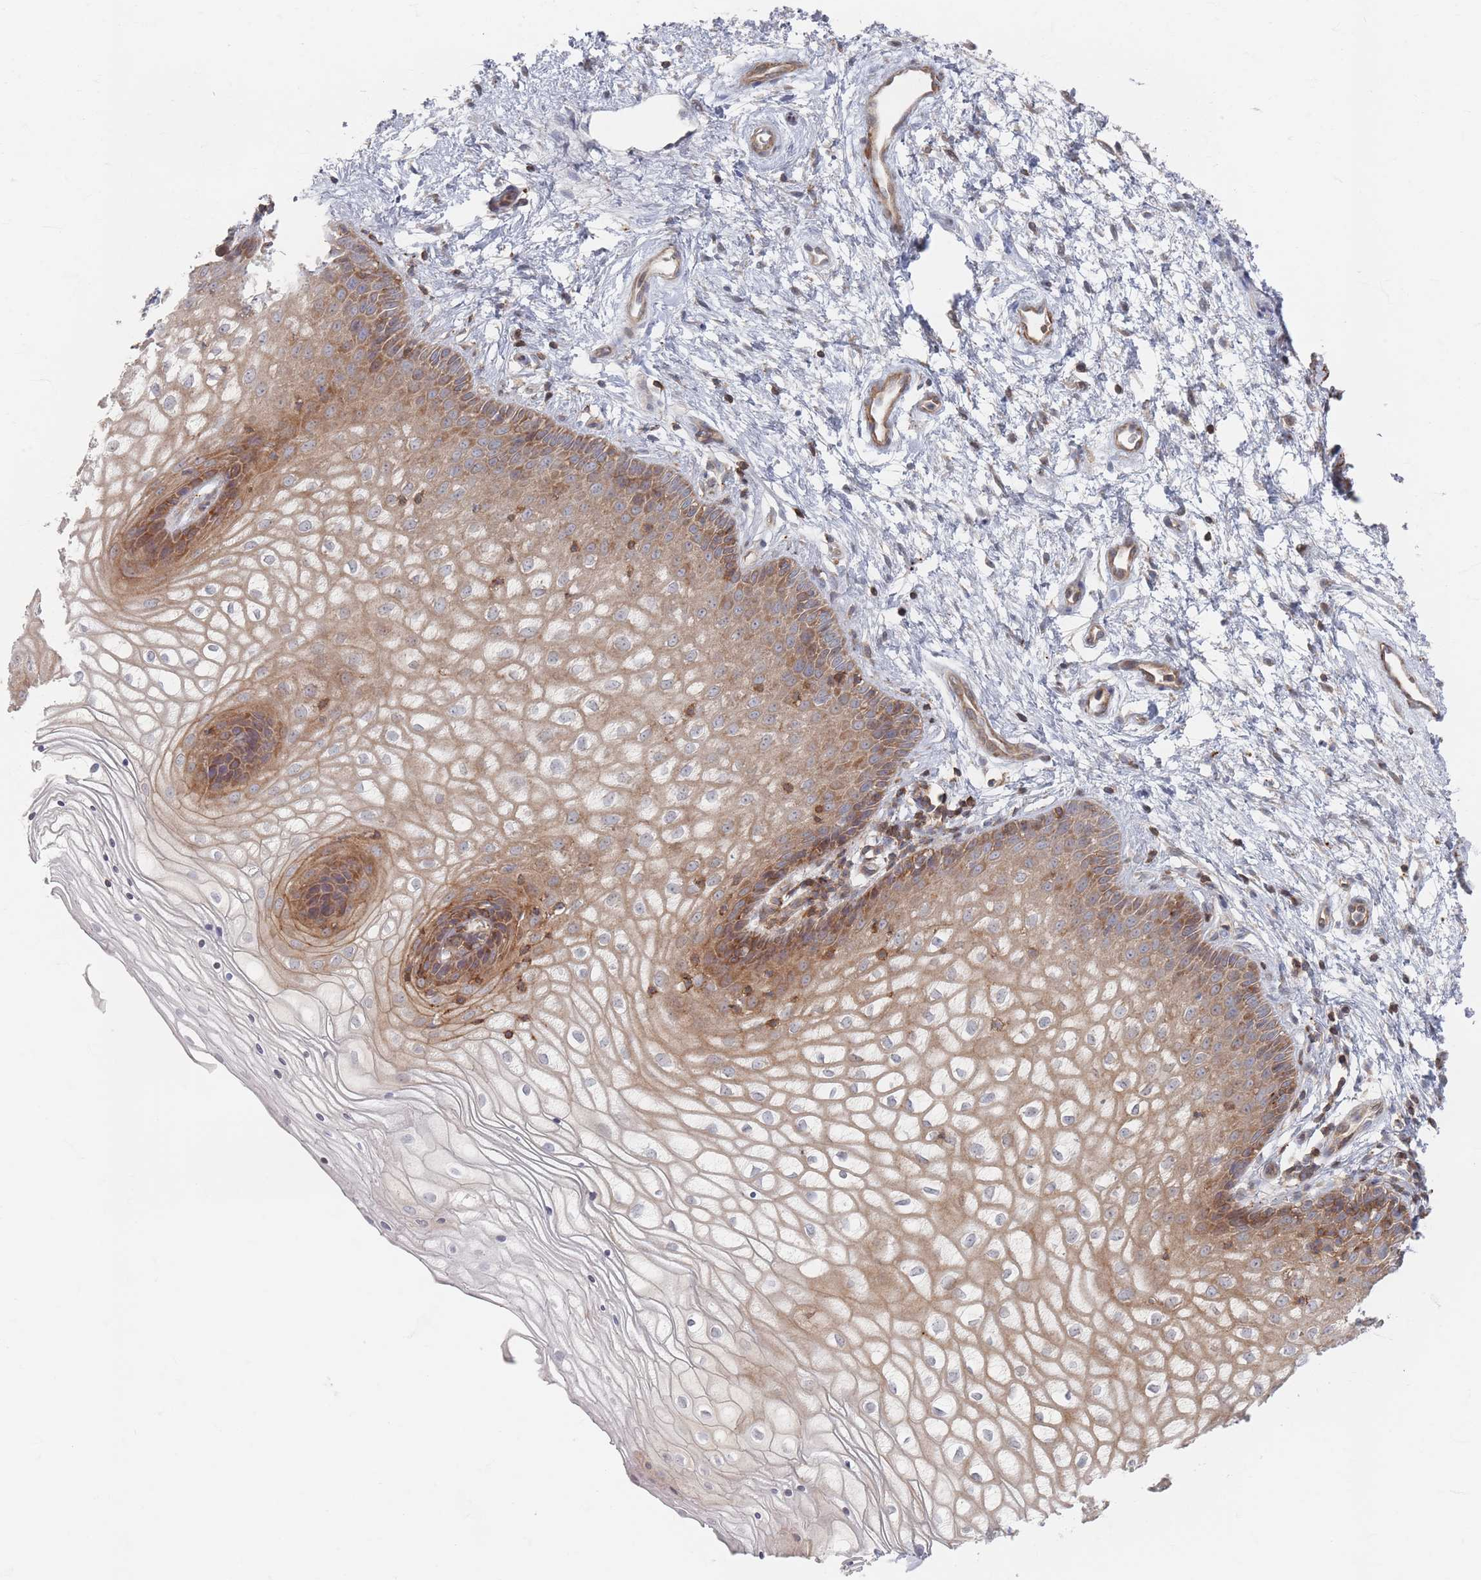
{"staining": {"intensity": "moderate", "quantity": "25%-75%", "location": "cytoplasmic/membranous"}, "tissue": "vagina", "cell_type": "Squamous epithelial cells", "image_type": "normal", "snomed": [{"axis": "morphology", "description": "Normal tissue, NOS"}, {"axis": "topography", "description": "Vagina"}], "caption": "Vagina stained with immunohistochemistry (IHC) demonstrates moderate cytoplasmic/membranous expression in about 25%-75% of squamous epithelial cells. Nuclei are stained in blue.", "gene": "ZKSCAN7", "patient": {"sex": "female", "age": 34}}